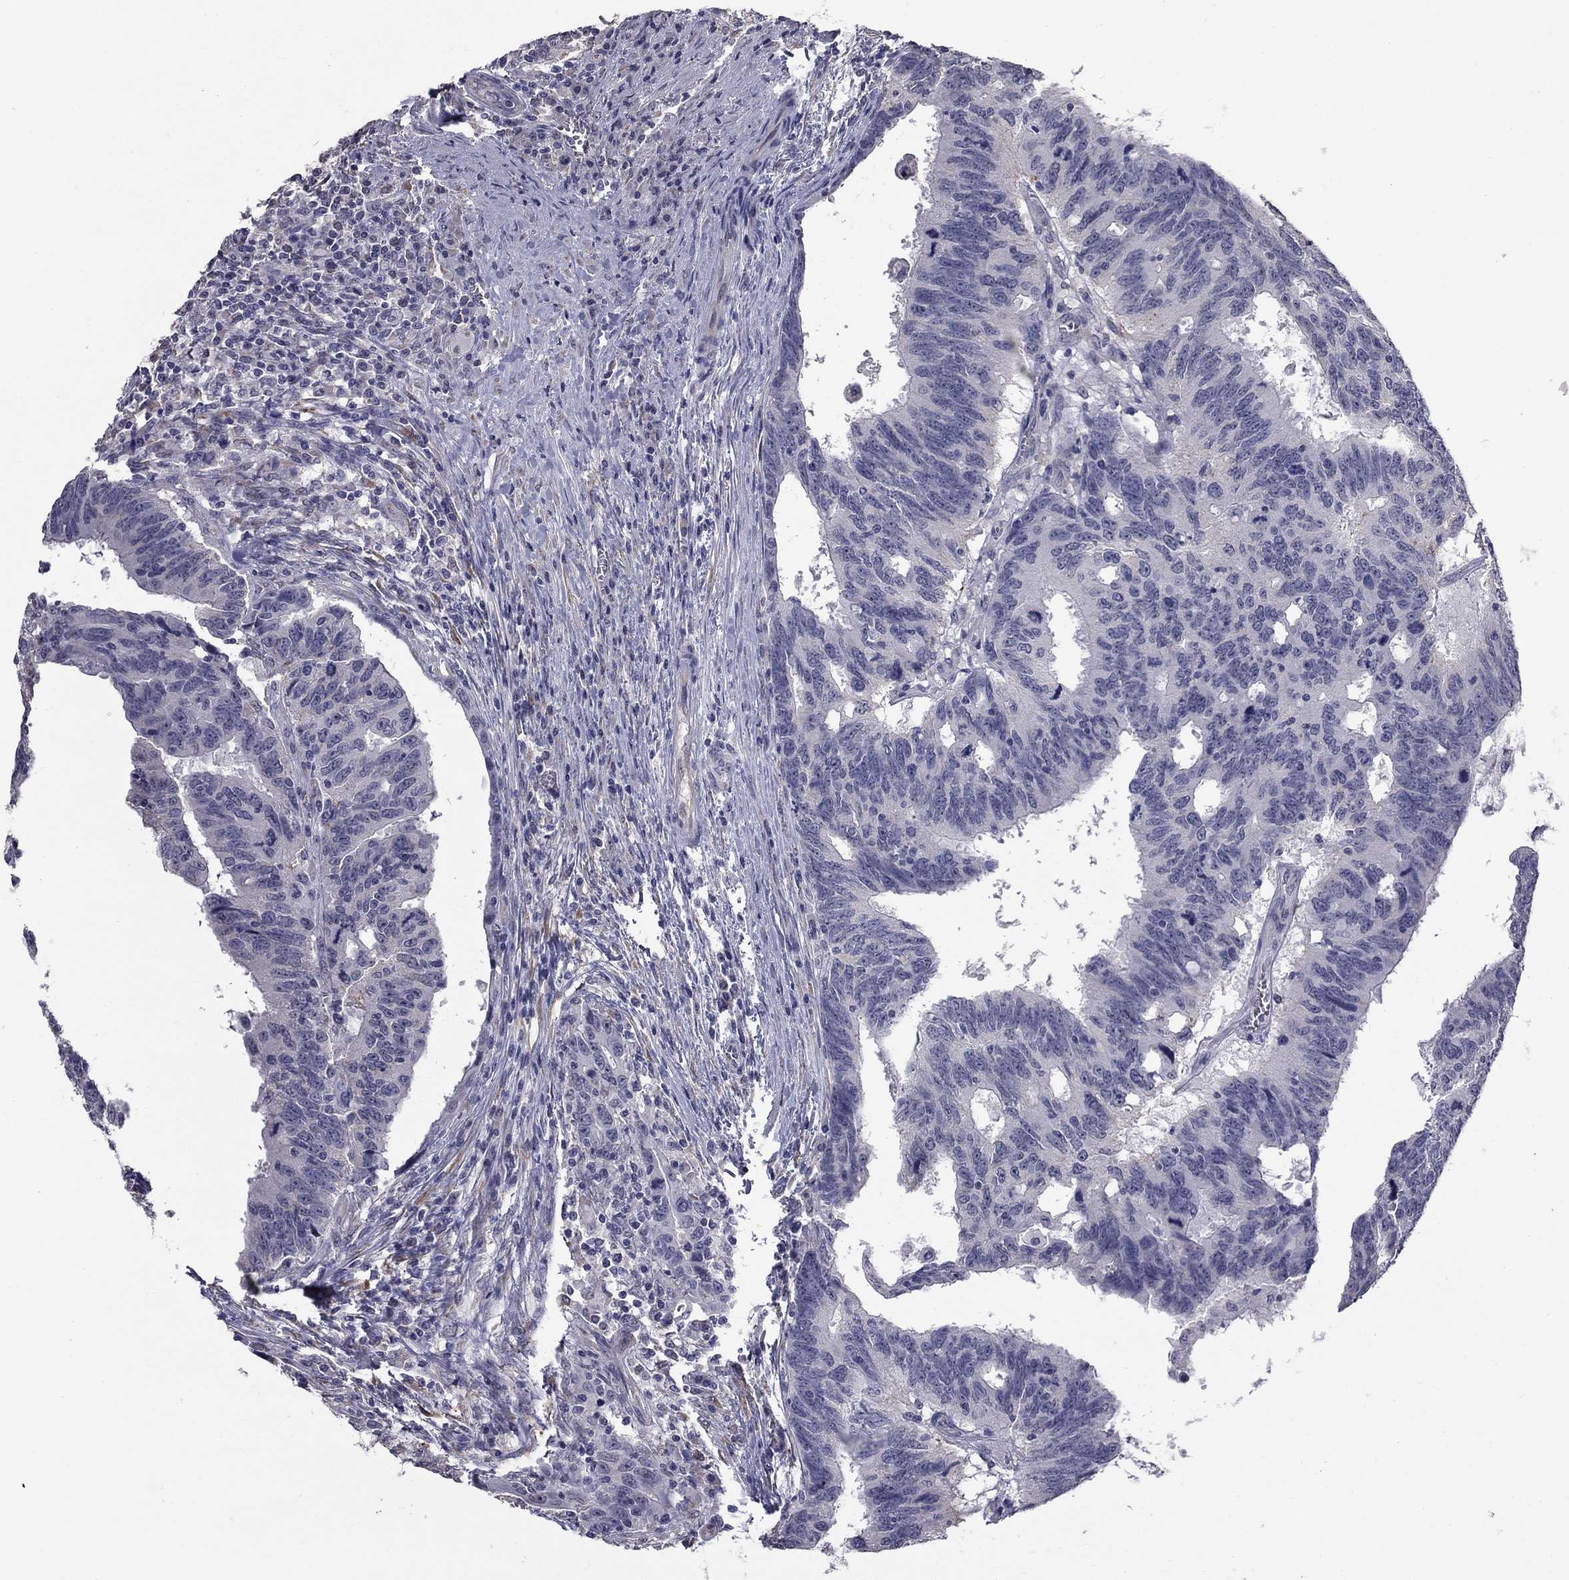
{"staining": {"intensity": "negative", "quantity": "none", "location": "none"}, "tissue": "colorectal cancer", "cell_type": "Tumor cells", "image_type": "cancer", "snomed": [{"axis": "morphology", "description": "Adenocarcinoma, NOS"}, {"axis": "topography", "description": "Colon"}], "caption": "Tumor cells are negative for brown protein staining in adenocarcinoma (colorectal).", "gene": "PRRT2", "patient": {"sex": "female", "age": 77}}